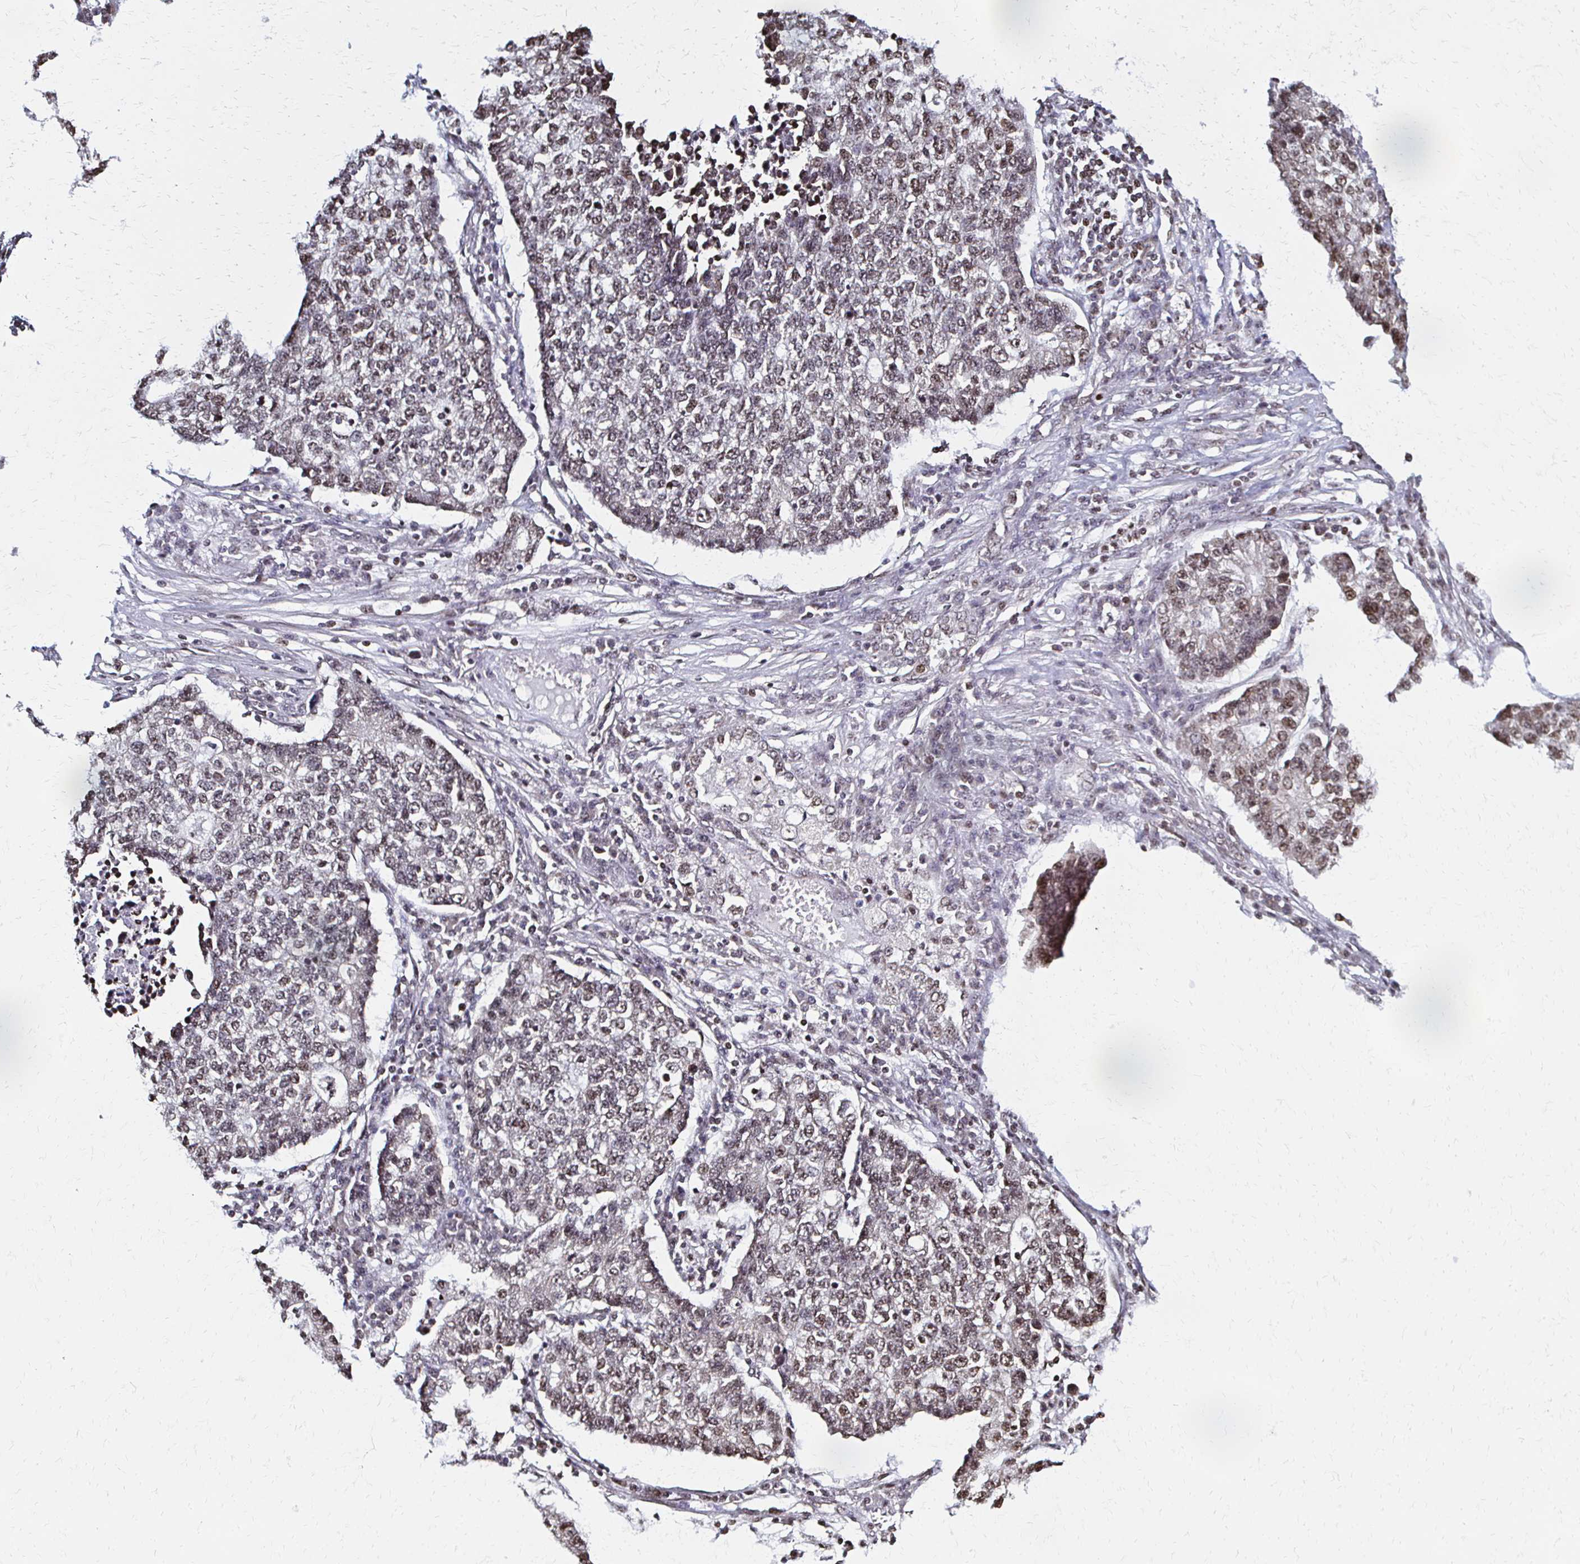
{"staining": {"intensity": "moderate", "quantity": ">75%", "location": "nuclear"}, "tissue": "lung cancer", "cell_type": "Tumor cells", "image_type": "cancer", "snomed": [{"axis": "morphology", "description": "Adenocarcinoma, NOS"}, {"axis": "topography", "description": "Lung"}], "caption": "Immunohistochemistry (IHC) (DAB (3,3'-diaminobenzidine)) staining of human lung cancer exhibits moderate nuclear protein staining in about >75% of tumor cells. (DAB IHC, brown staining for protein, blue staining for nuclei).", "gene": "HOXA9", "patient": {"sex": "male", "age": 57}}